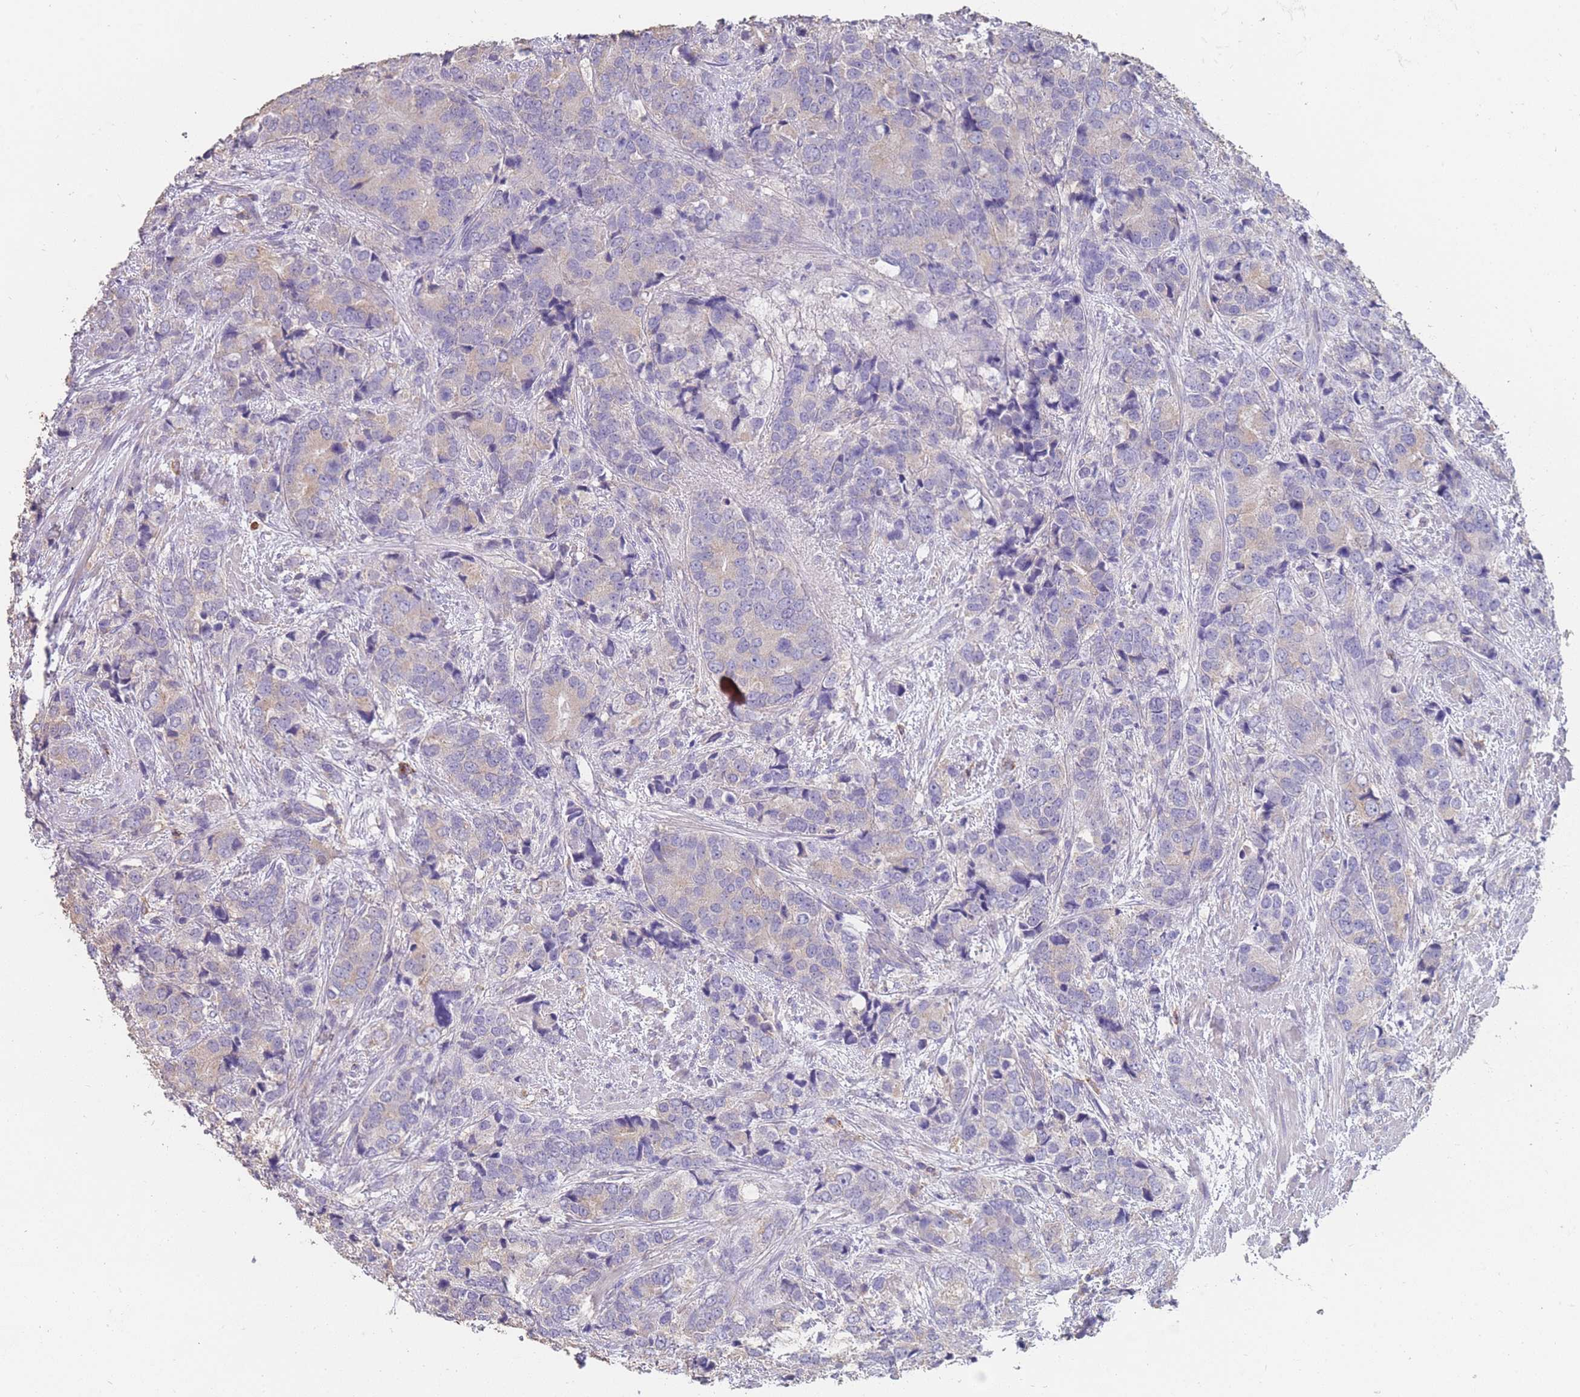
{"staining": {"intensity": "negative", "quantity": "none", "location": "none"}, "tissue": "prostate cancer", "cell_type": "Tumor cells", "image_type": "cancer", "snomed": [{"axis": "morphology", "description": "Adenocarcinoma, High grade"}, {"axis": "topography", "description": "Prostate"}], "caption": "Tumor cells are negative for protein expression in human prostate adenocarcinoma (high-grade).", "gene": "CLEC12A", "patient": {"sex": "male", "age": 62}}